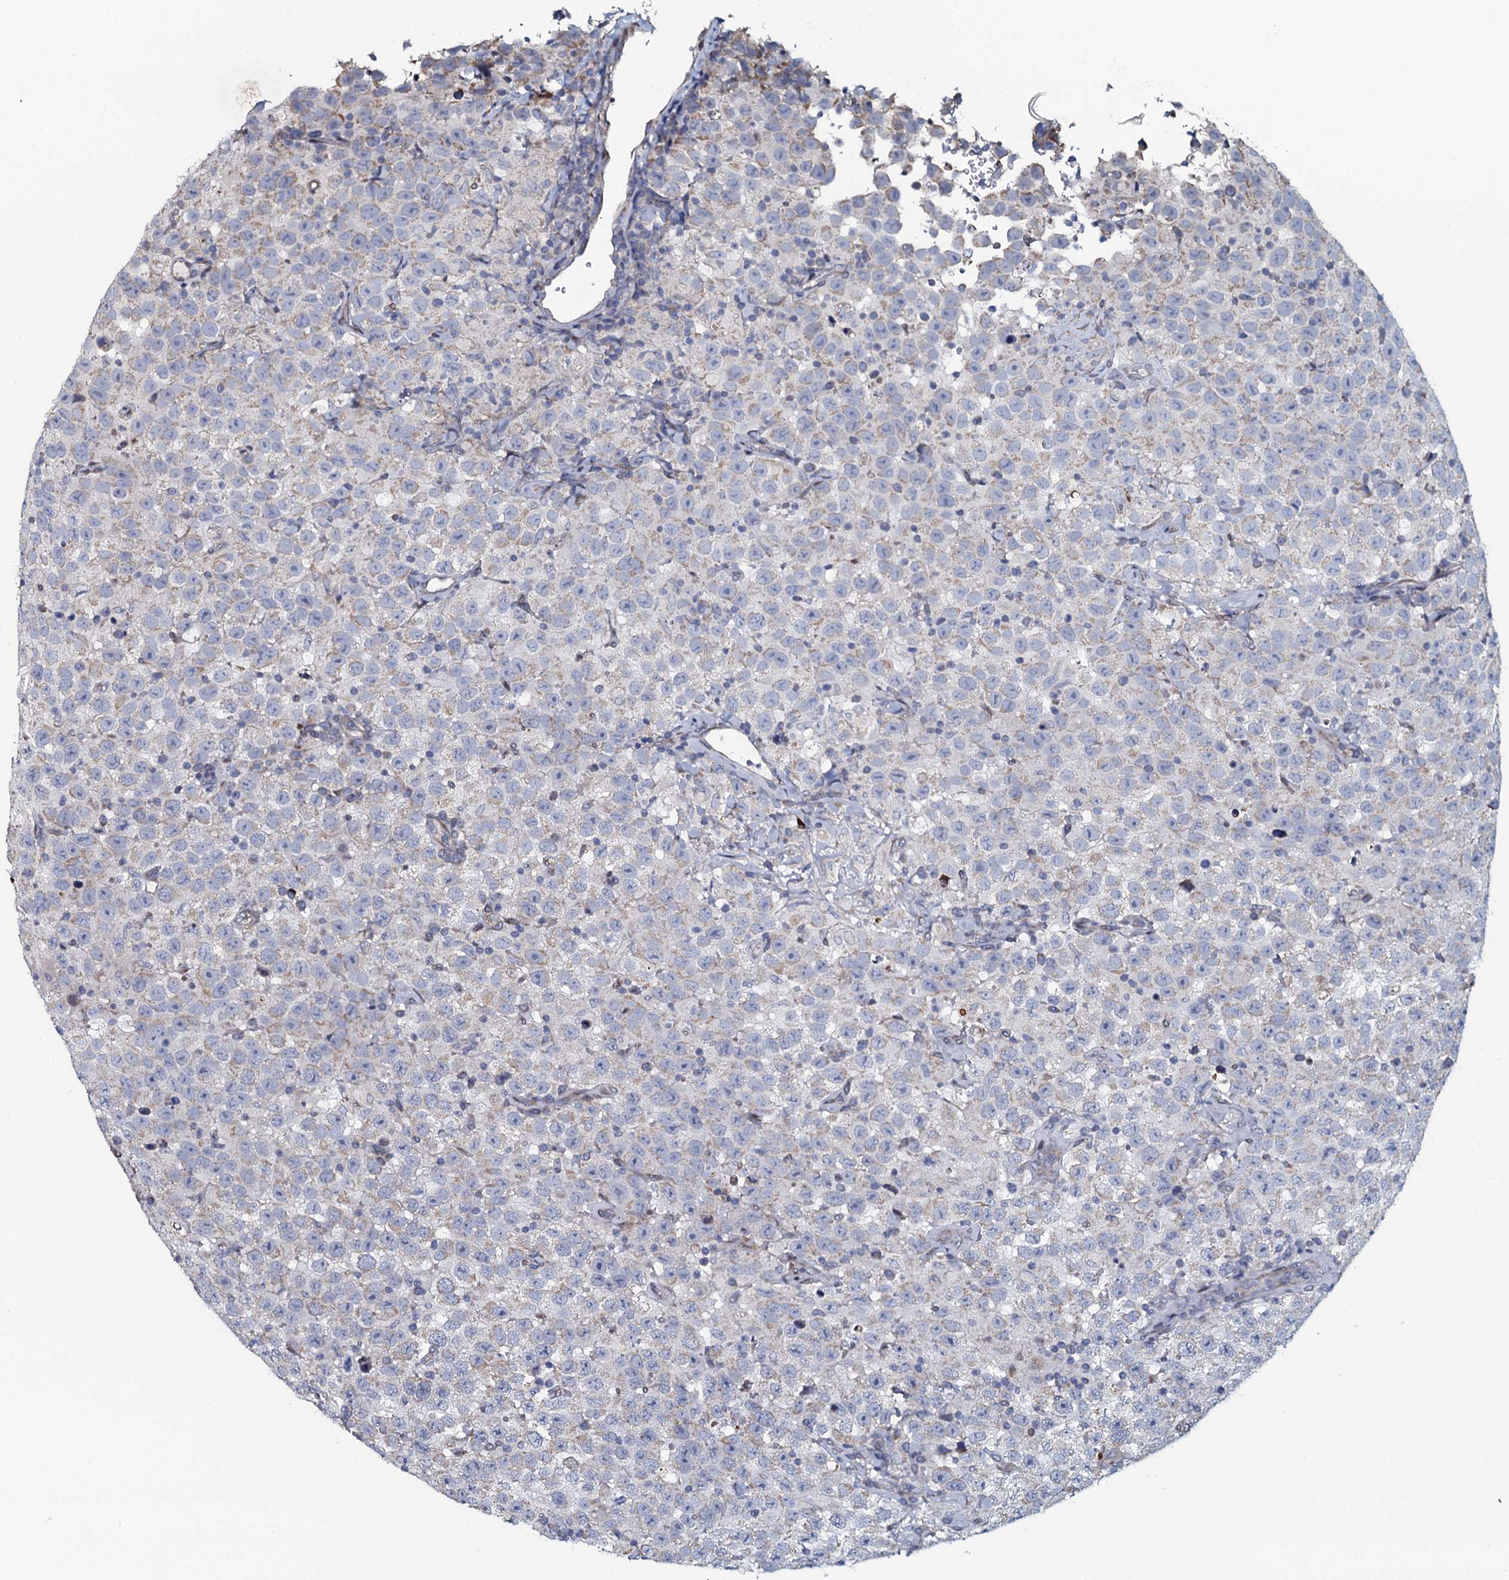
{"staining": {"intensity": "negative", "quantity": "none", "location": "none"}, "tissue": "testis cancer", "cell_type": "Tumor cells", "image_type": "cancer", "snomed": [{"axis": "morphology", "description": "Seminoma, NOS"}, {"axis": "topography", "description": "Testis"}], "caption": "The immunohistochemistry (IHC) histopathology image has no significant positivity in tumor cells of seminoma (testis) tissue. (Stains: DAB immunohistochemistry with hematoxylin counter stain, Microscopy: brightfield microscopy at high magnification).", "gene": "KCTD4", "patient": {"sex": "male", "age": 41}}